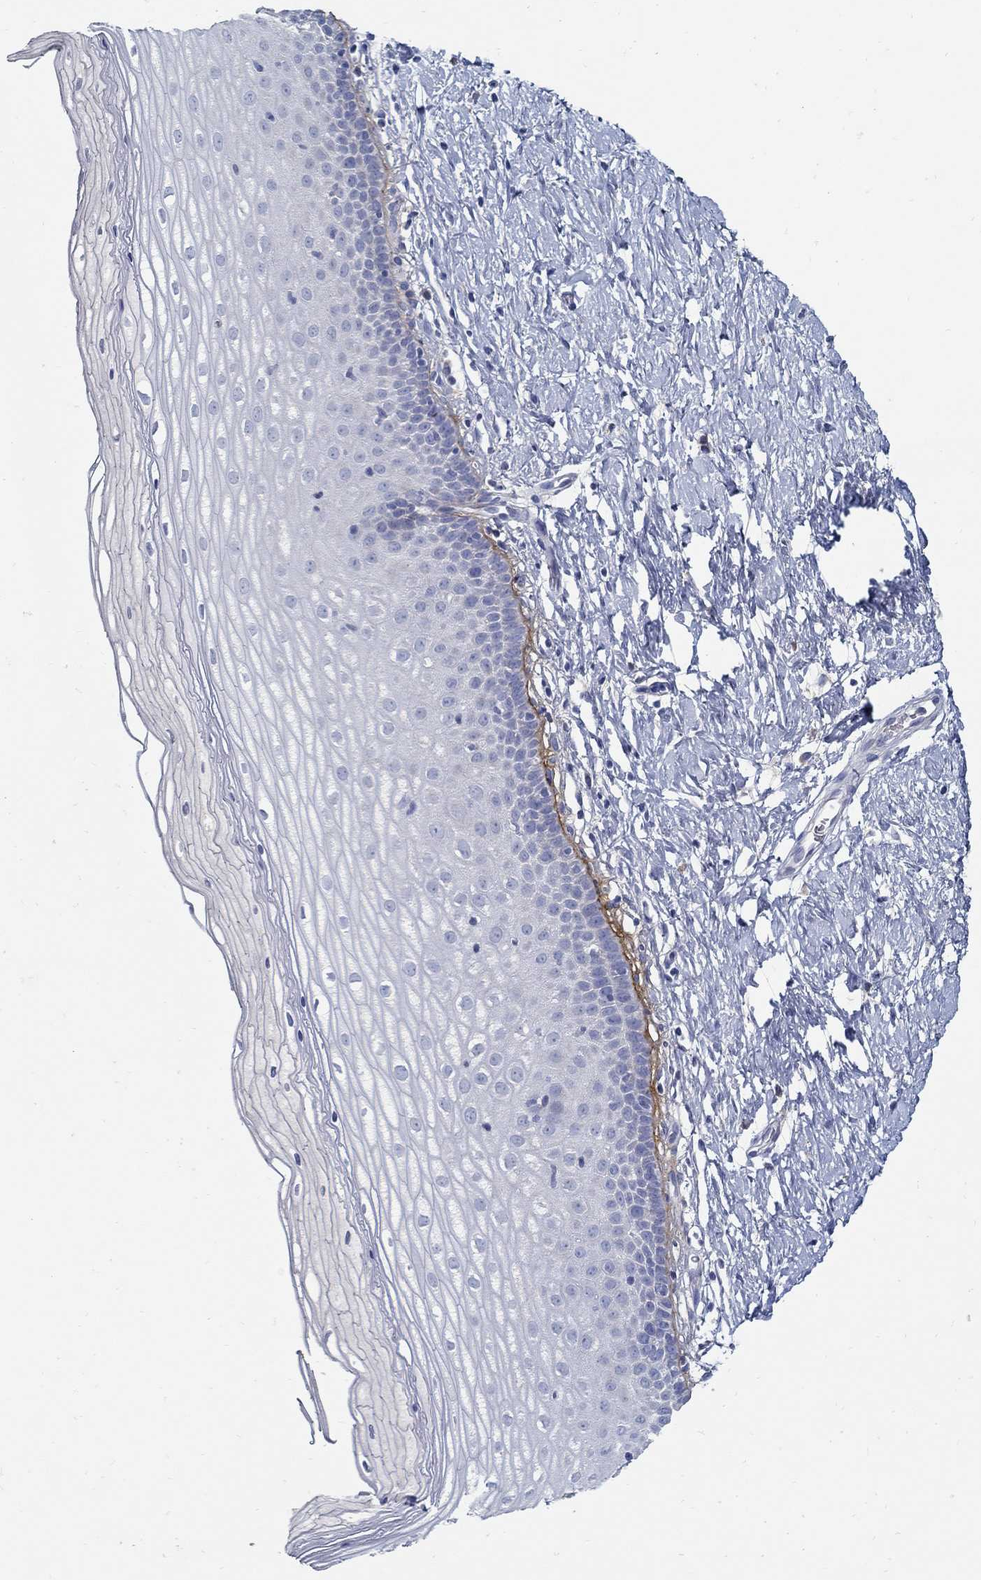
{"staining": {"intensity": "negative", "quantity": "none", "location": "none"}, "tissue": "cervix", "cell_type": "Glandular cells", "image_type": "normal", "snomed": [{"axis": "morphology", "description": "Normal tissue, NOS"}, {"axis": "topography", "description": "Cervix"}], "caption": "This image is of normal cervix stained with immunohistochemistry to label a protein in brown with the nuclei are counter-stained blue. There is no expression in glandular cells. (DAB immunohistochemistry (IHC) with hematoxylin counter stain).", "gene": "TGFBI", "patient": {"sex": "female", "age": 37}}